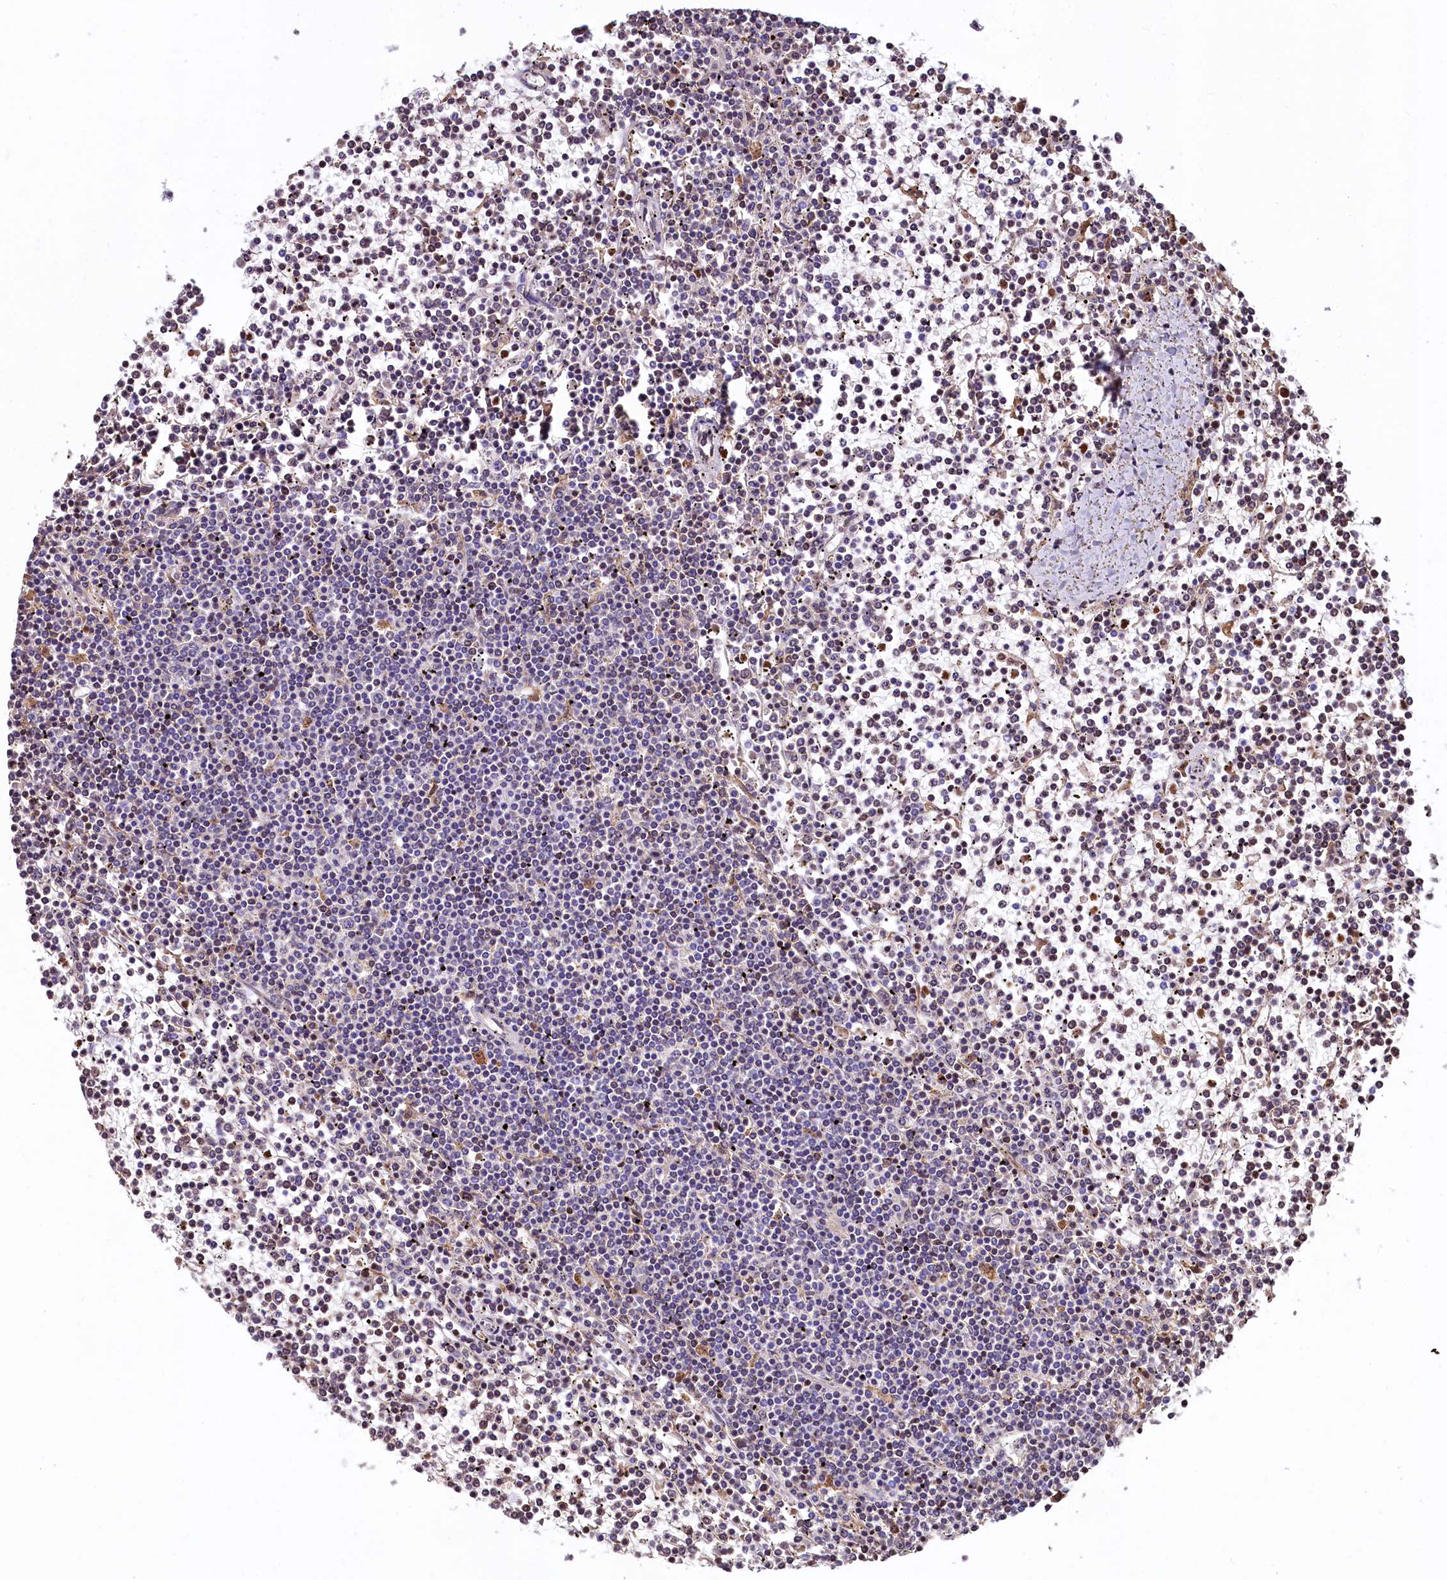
{"staining": {"intensity": "negative", "quantity": "none", "location": "none"}, "tissue": "lymphoma", "cell_type": "Tumor cells", "image_type": "cancer", "snomed": [{"axis": "morphology", "description": "Malignant lymphoma, non-Hodgkin's type, Low grade"}, {"axis": "topography", "description": "Spleen"}], "caption": "Immunohistochemistry (IHC) micrograph of neoplastic tissue: low-grade malignant lymphoma, non-Hodgkin's type stained with DAB demonstrates no significant protein expression in tumor cells.", "gene": "HPS6", "patient": {"sex": "female", "age": 19}}